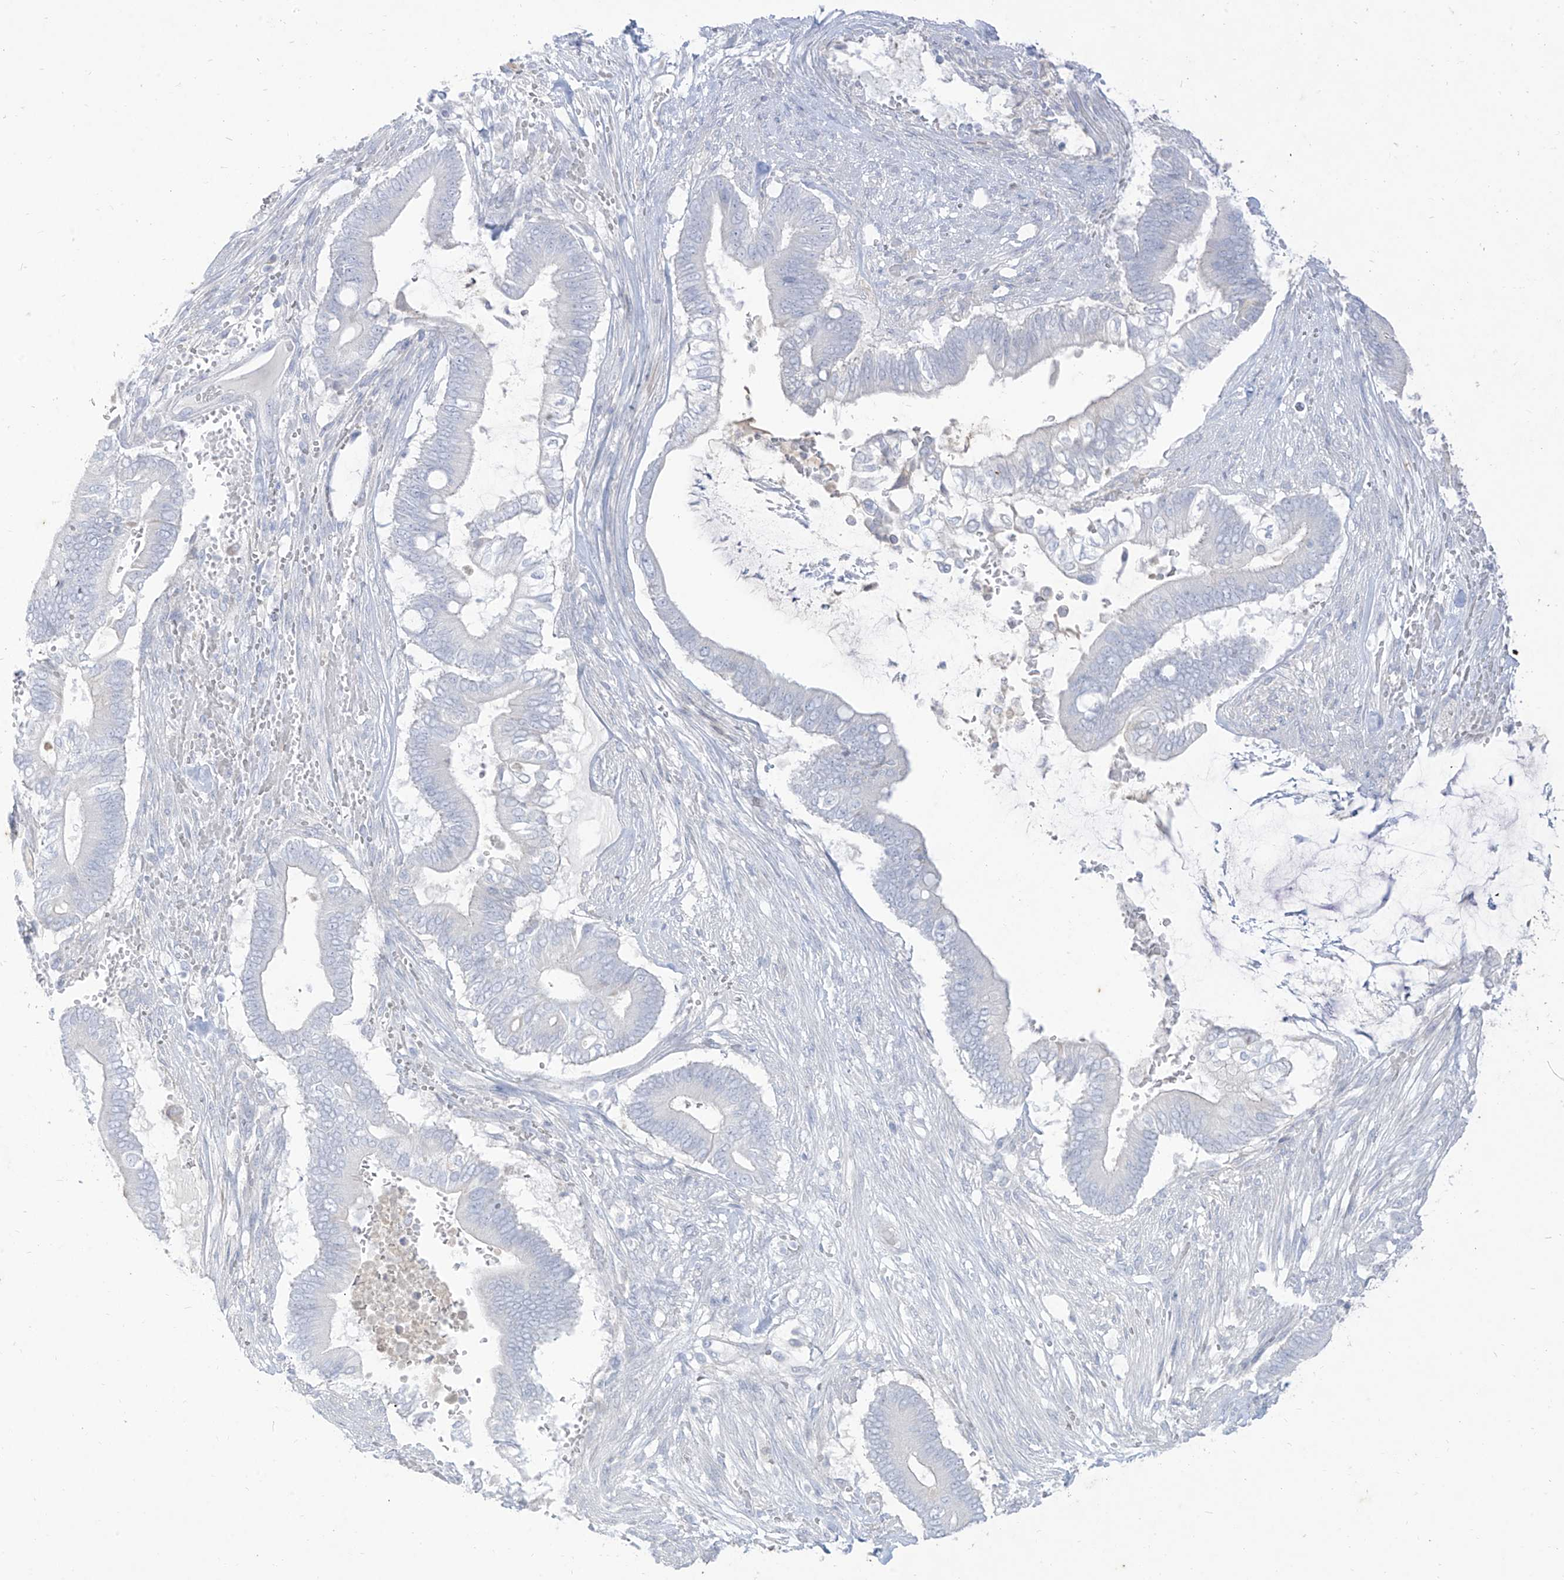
{"staining": {"intensity": "negative", "quantity": "none", "location": "none"}, "tissue": "pancreatic cancer", "cell_type": "Tumor cells", "image_type": "cancer", "snomed": [{"axis": "morphology", "description": "Adenocarcinoma, NOS"}, {"axis": "topography", "description": "Pancreas"}], "caption": "Image shows no significant protein positivity in tumor cells of adenocarcinoma (pancreatic).", "gene": "TGM4", "patient": {"sex": "male", "age": 68}}